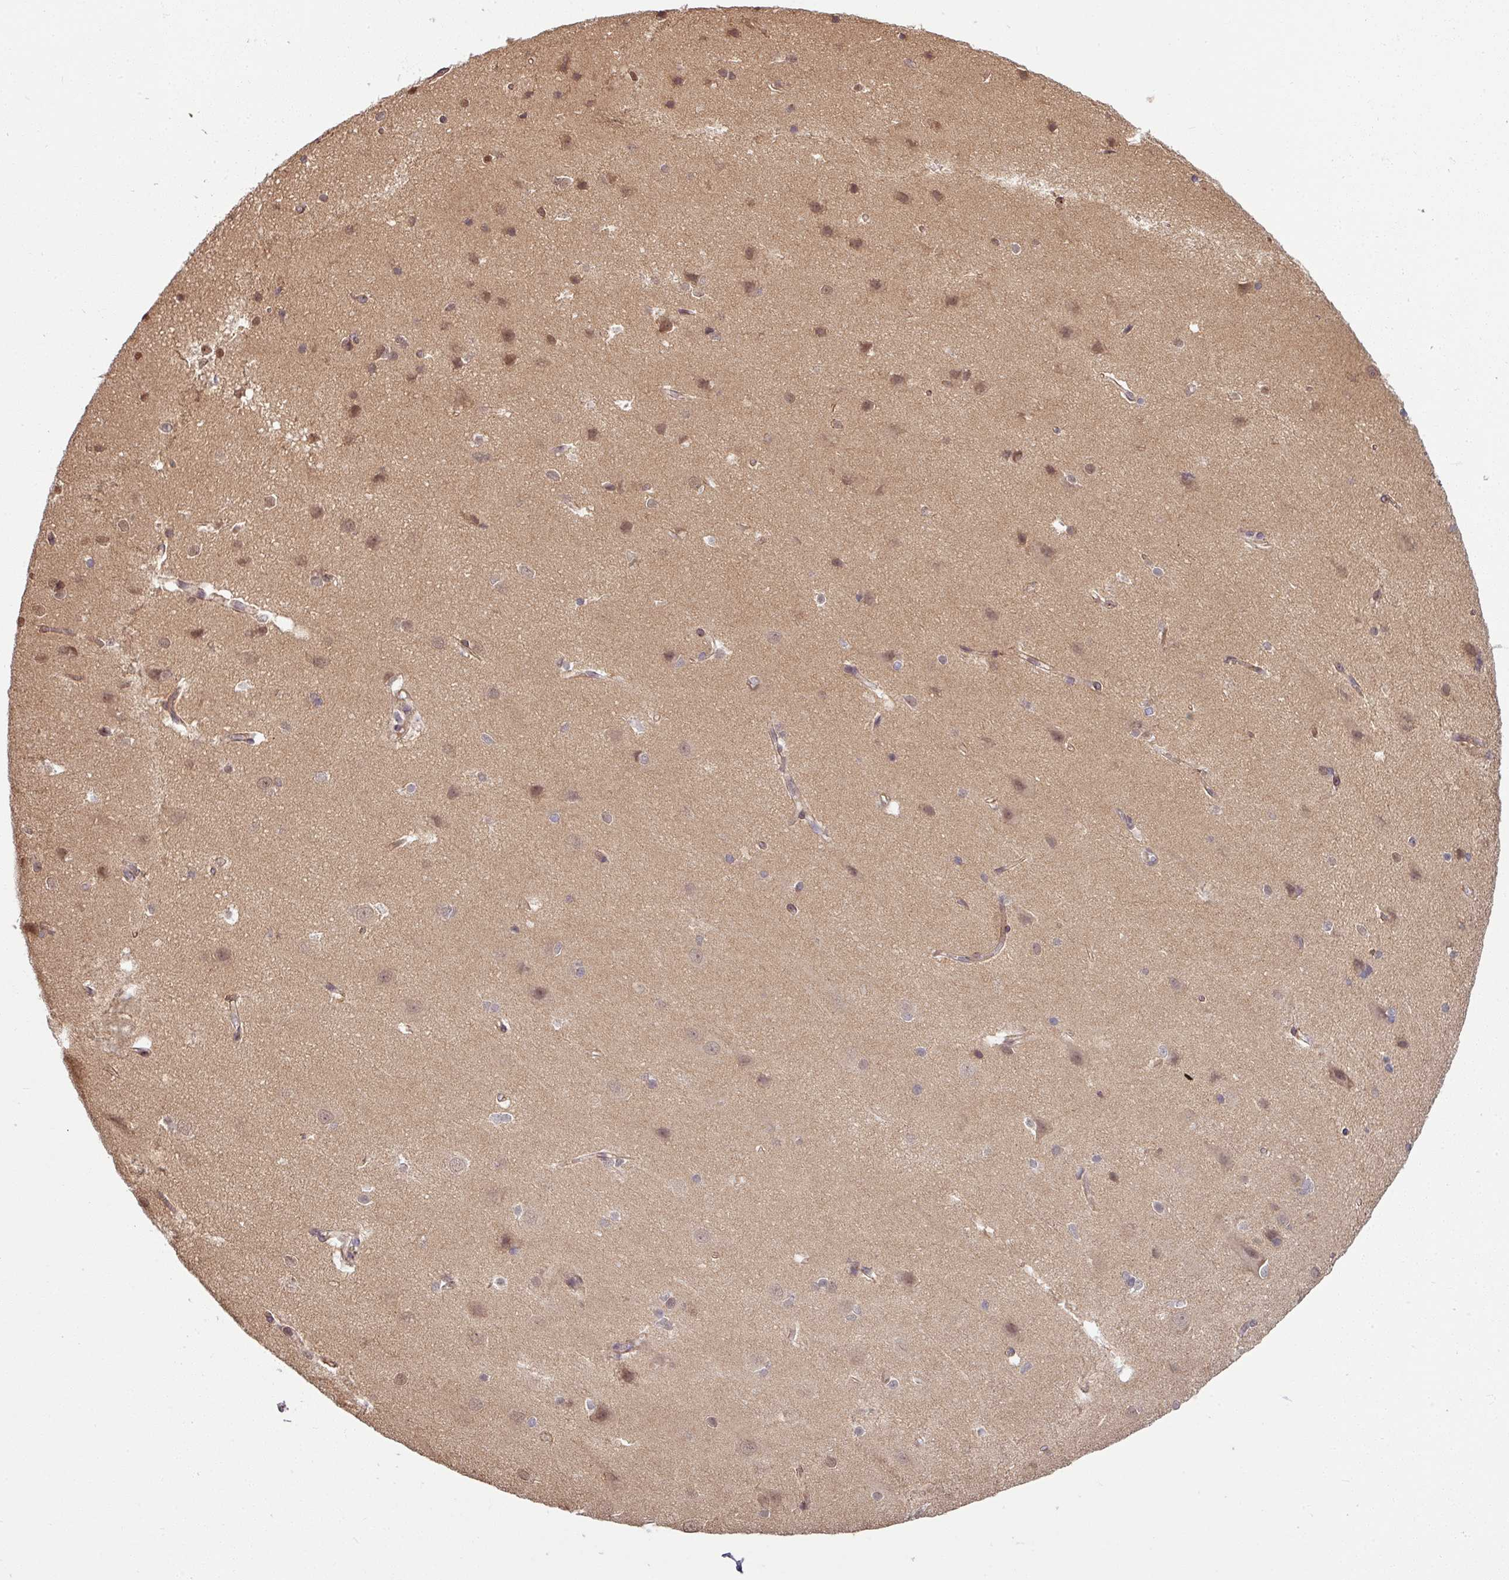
{"staining": {"intensity": "weak", "quantity": "<25%", "location": "cytoplasmic/membranous"}, "tissue": "cerebral cortex", "cell_type": "Endothelial cells", "image_type": "normal", "snomed": [{"axis": "morphology", "description": "Normal tissue, NOS"}, {"axis": "topography", "description": "Cerebral cortex"}], "caption": "IHC photomicrograph of normal cerebral cortex: cerebral cortex stained with DAB (3,3'-diaminobenzidine) shows no significant protein positivity in endothelial cells.", "gene": "TUSC3", "patient": {"sex": "male", "age": 37}}